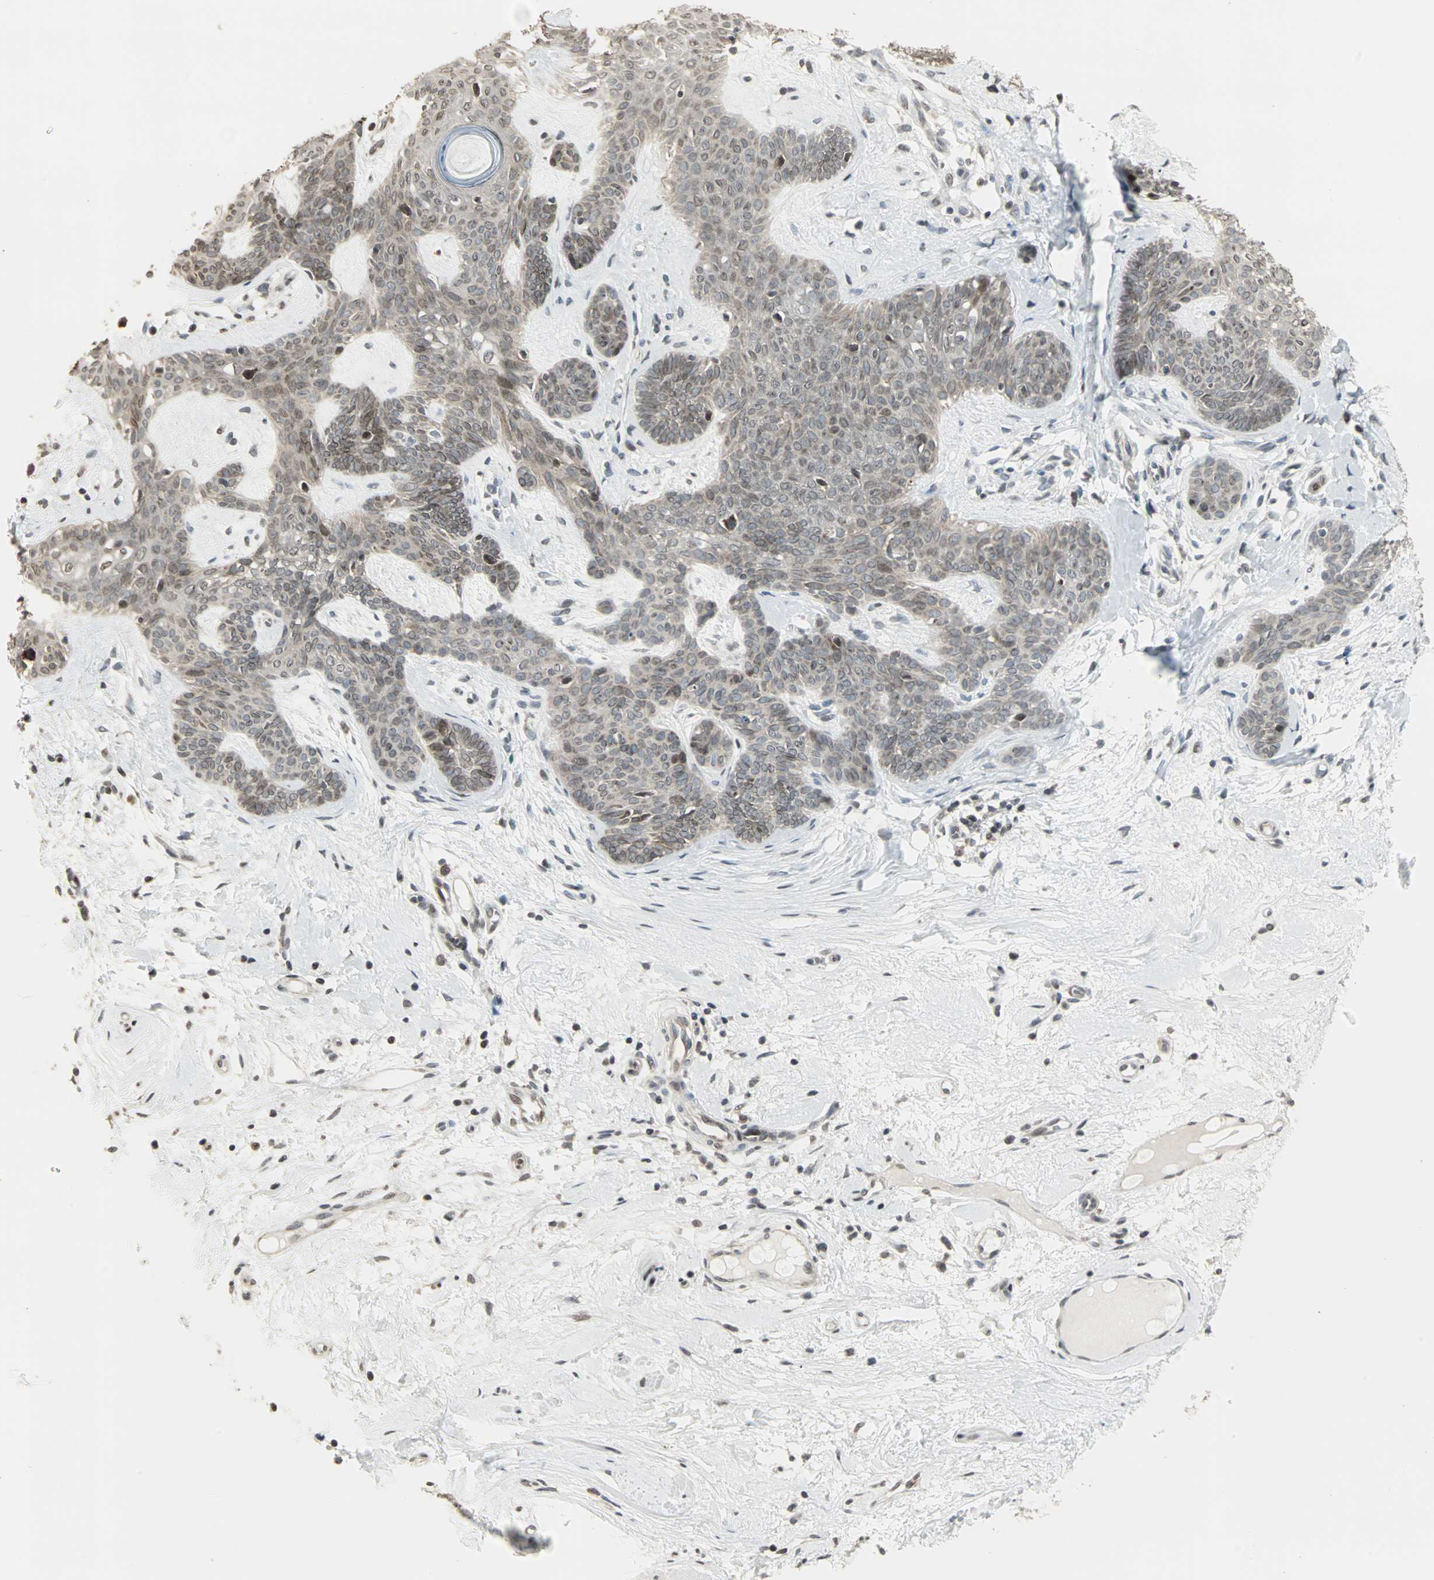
{"staining": {"intensity": "weak", "quantity": "<25%", "location": "nuclear"}, "tissue": "skin cancer", "cell_type": "Tumor cells", "image_type": "cancer", "snomed": [{"axis": "morphology", "description": "Developmental malformation"}, {"axis": "morphology", "description": "Basal cell carcinoma"}, {"axis": "topography", "description": "Skin"}], "caption": "Immunohistochemistry of human basal cell carcinoma (skin) exhibits no staining in tumor cells. The staining is performed using DAB (3,3'-diaminobenzidine) brown chromogen with nuclei counter-stained in using hematoxylin.", "gene": "CBLC", "patient": {"sex": "female", "age": 62}}